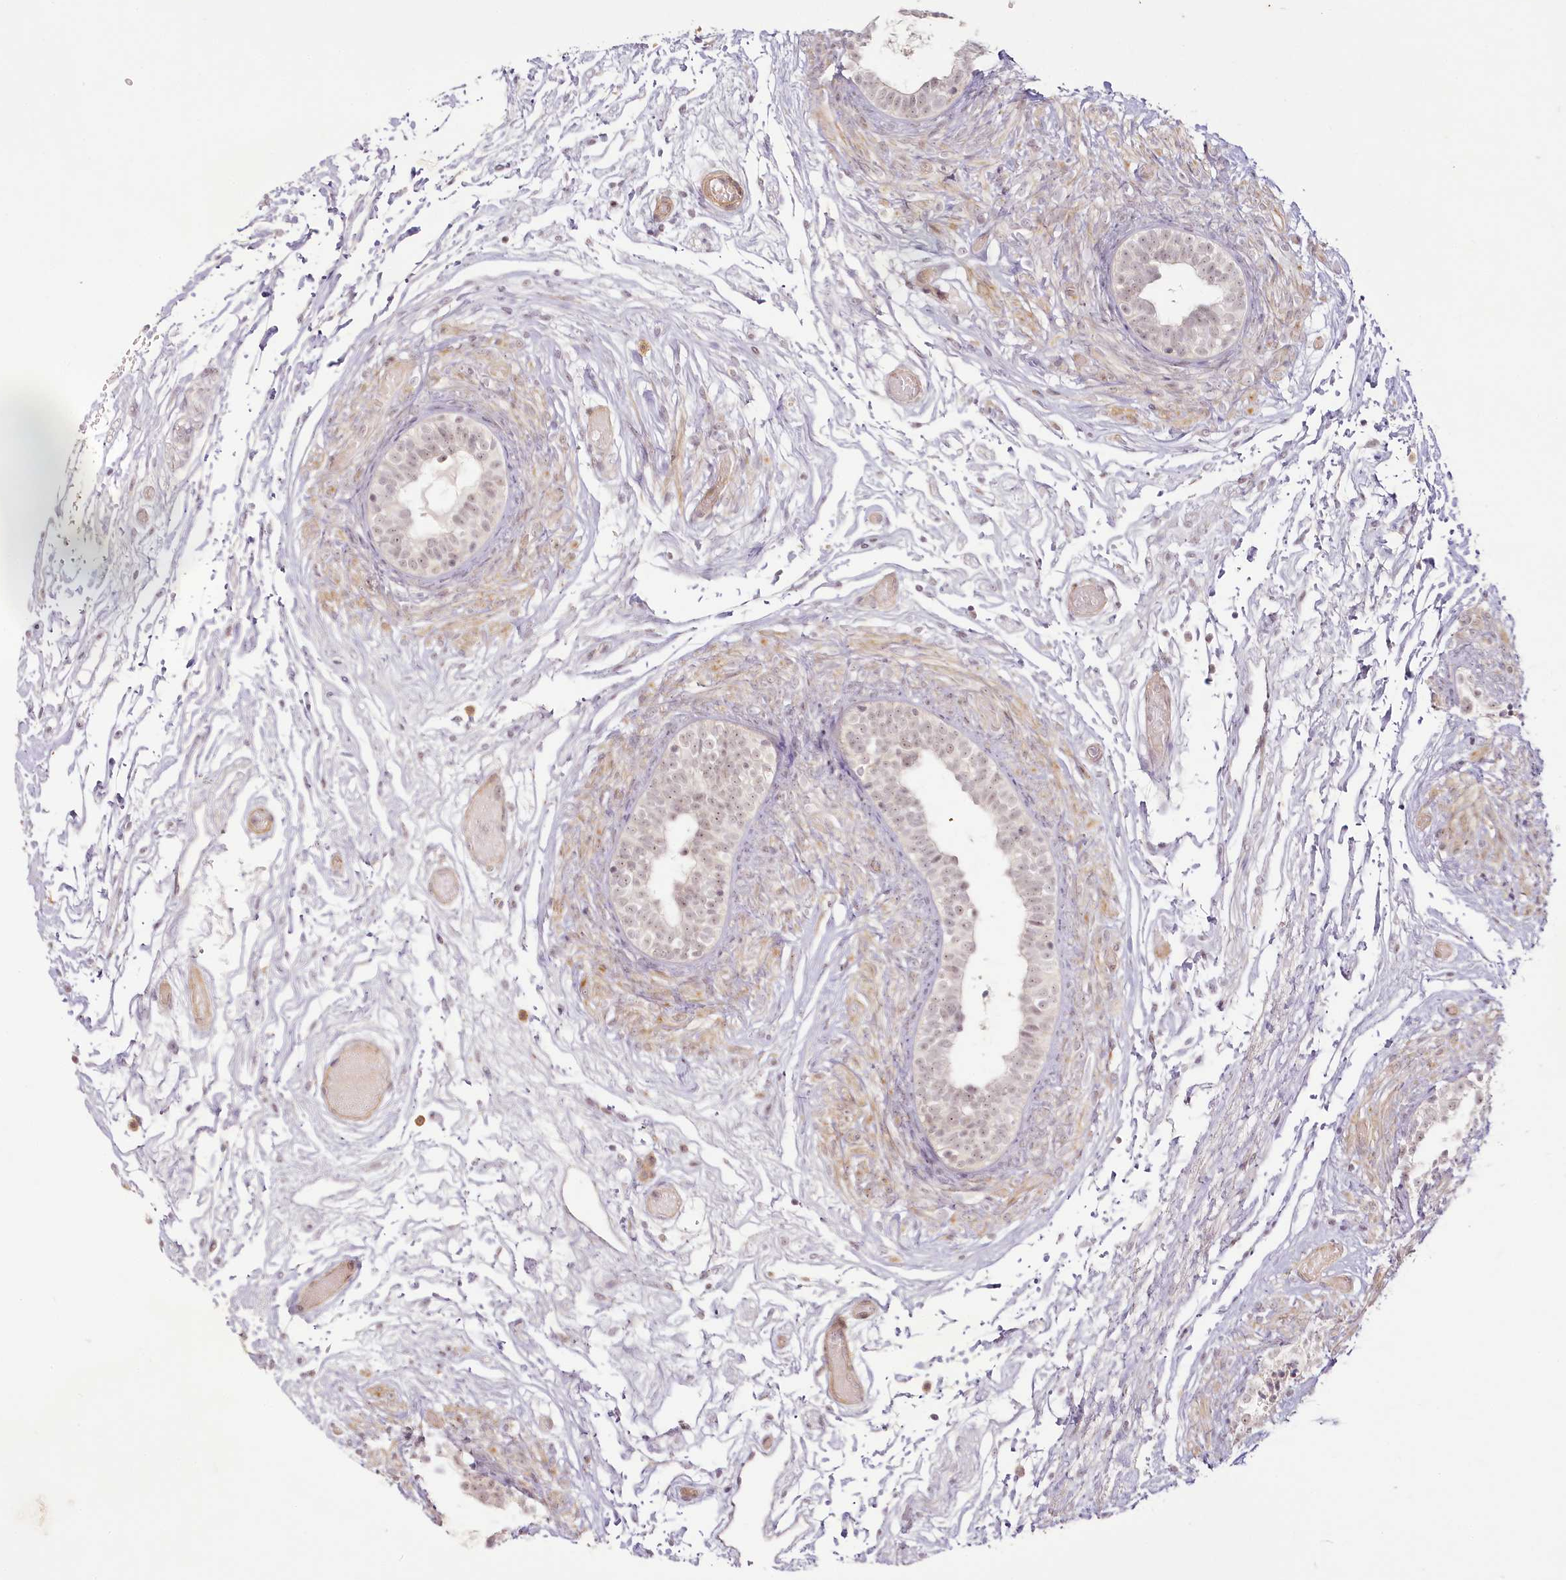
{"staining": {"intensity": "weak", "quantity": ">75%", "location": "cytoplasmic/membranous,nuclear"}, "tissue": "epididymis", "cell_type": "Glandular cells", "image_type": "normal", "snomed": [{"axis": "morphology", "description": "Normal tissue, NOS"}, {"axis": "topography", "description": "Epididymis"}], "caption": "IHC (DAB (3,3'-diaminobenzidine)) staining of normal human epididymis reveals weak cytoplasmic/membranous,nuclear protein positivity in approximately >75% of glandular cells. Using DAB (brown) and hematoxylin (blue) stains, captured at high magnification using brightfield microscopy.", "gene": "EXOSC7", "patient": {"sex": "male", "age": 5}}